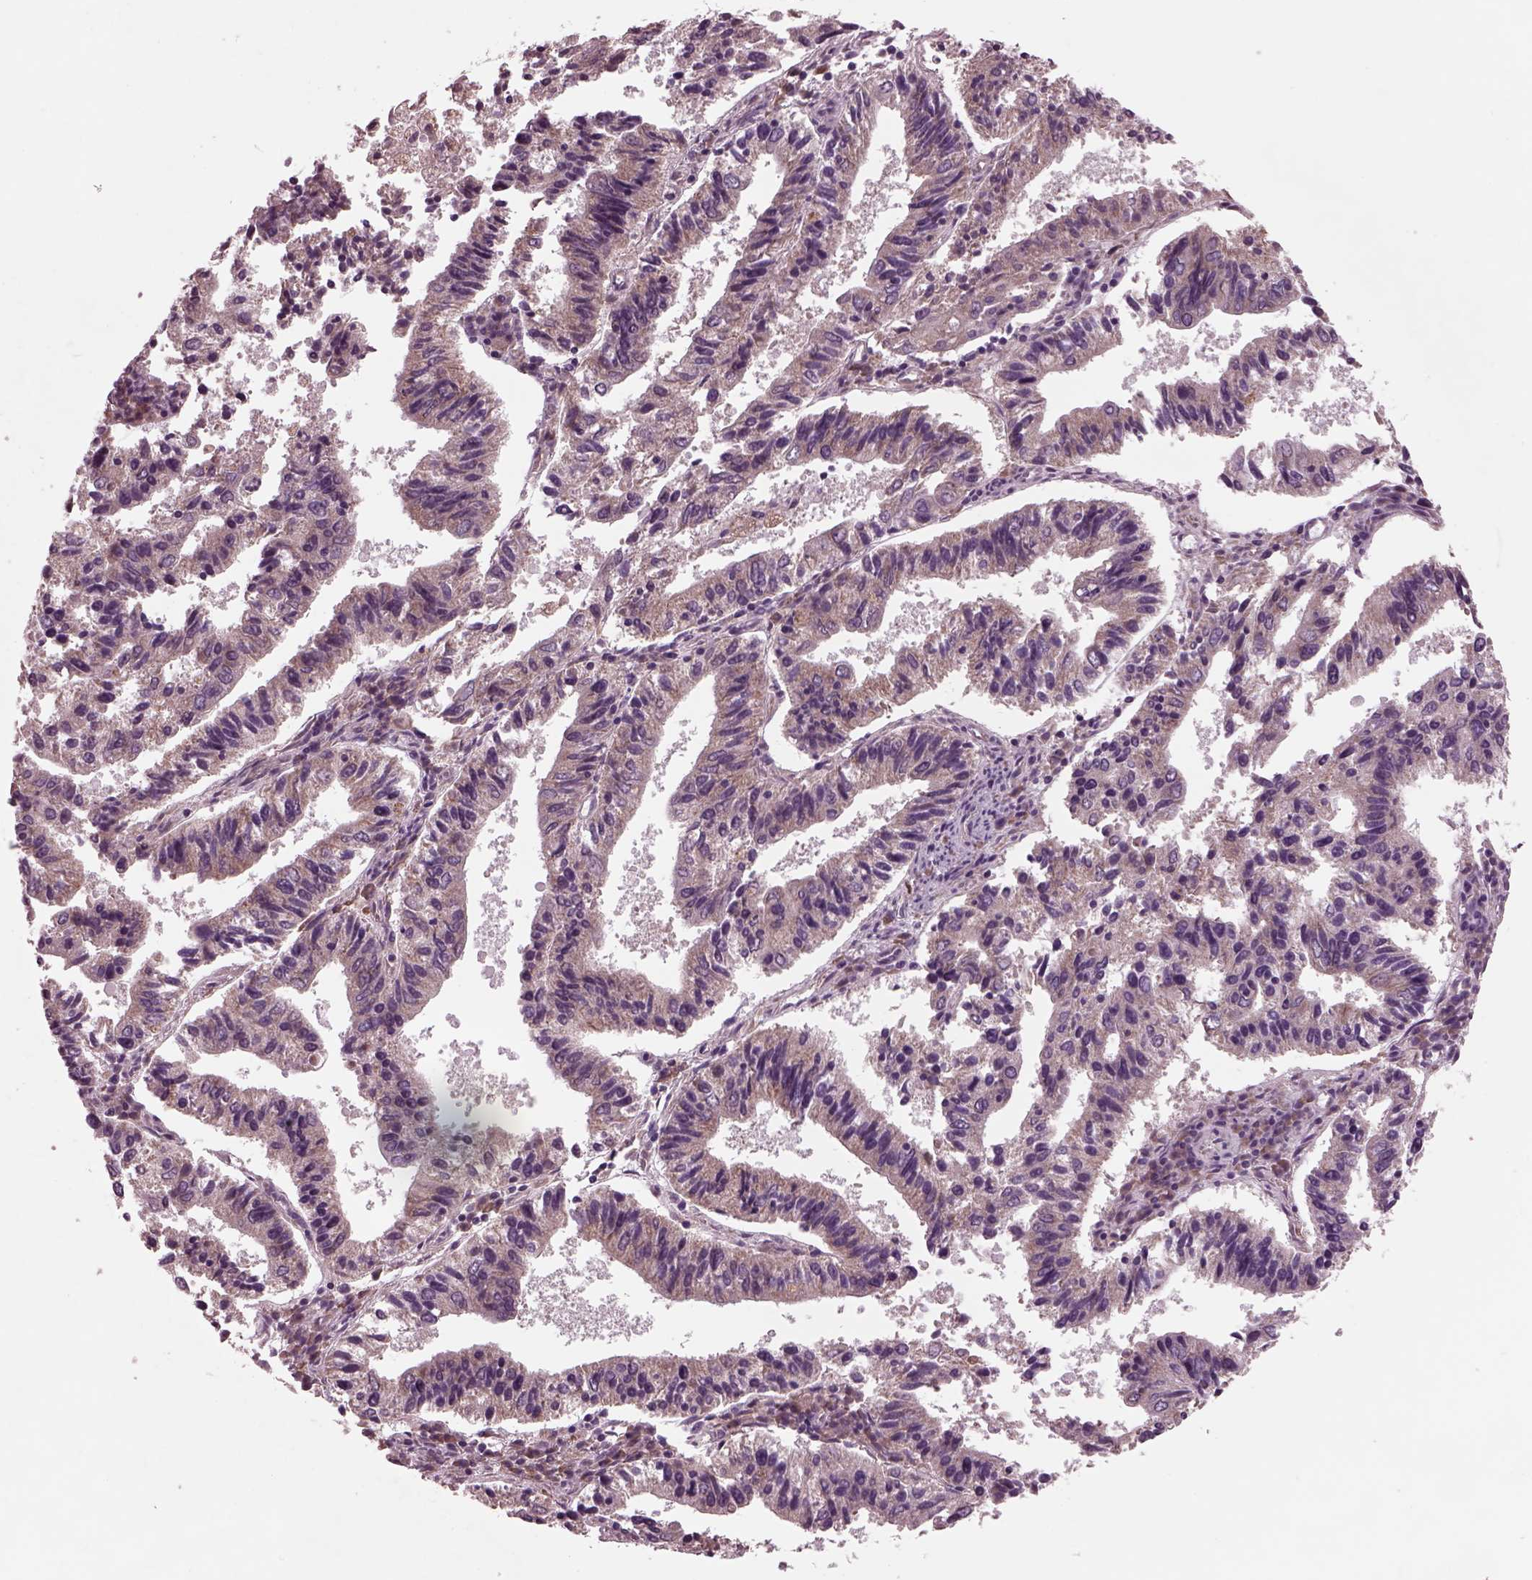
{"staining": {"intensity": "weak", "quantity": ">75%", "location": "cytoplasmic/membranous"}, "tissue": "endometrial cancer", "cell_type": "Tumor cells", "image_type": "cancer", "snomed": [{"axis": "morphology", "description": "Adenocarcinoma, NOS"}, {"axis": "topography", "description": "Endometrium"}], "caption": "Adenocarcinoma (endometrial) was stained to show a protein in brown. There is low levels of weak cytoplasmic/membranous expression in about >75% of tumor cells.", "gene": "AP4M1", "patient": {"sex": "female", "age": 82}}